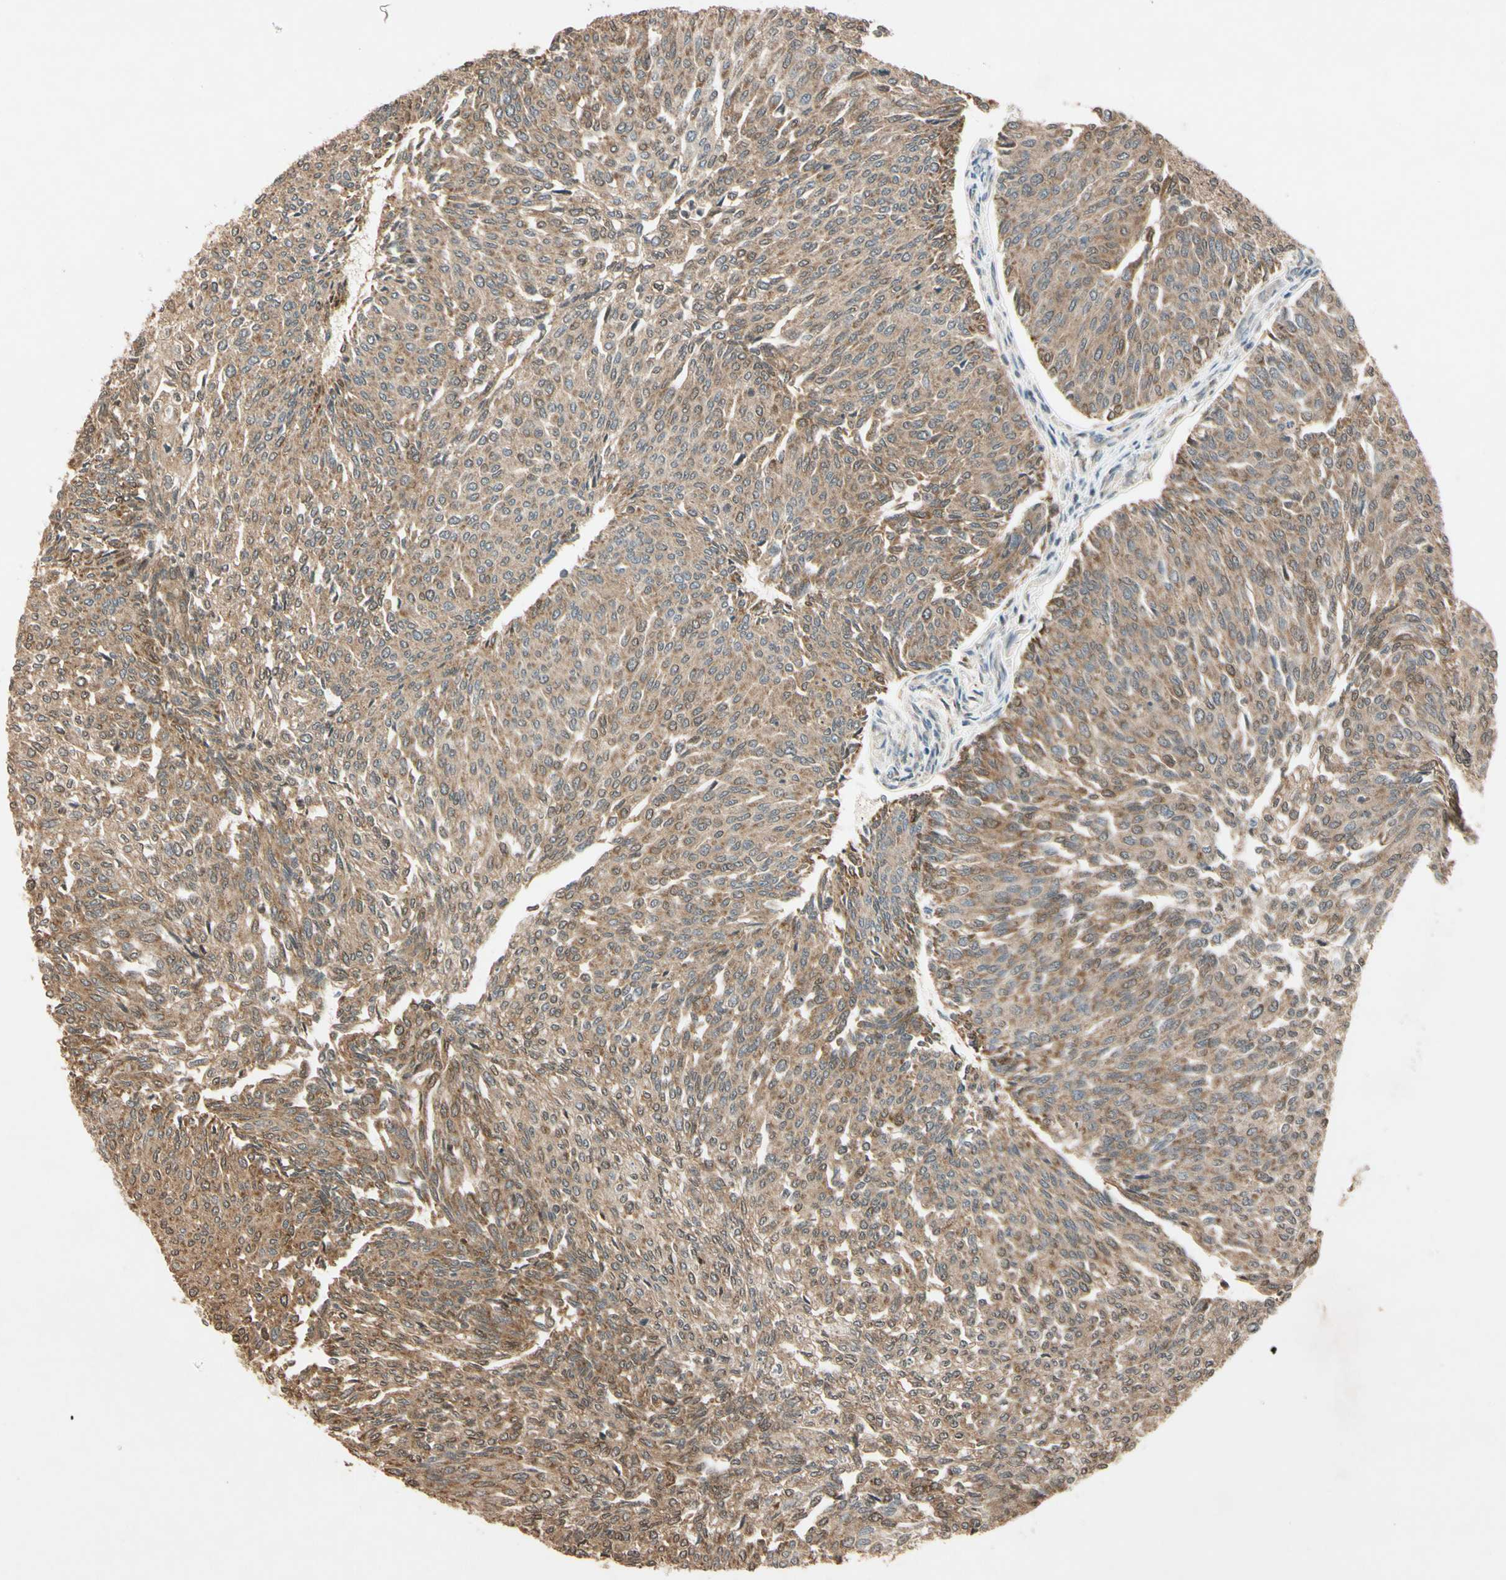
{"staining": {"intensity": "moderate", "quantity": "25%-75%", "location": "cytoplasmic/membranous,nuclear"}, "tissue": "urothelial cancer", "cell_type": "Tumor cells", "image_type": "cancer", "snomed": [{"axis": "morphology", "description": "Urothelial carcinoma, Low grade"}, {"axis": "topography", "description": "Urinary bladder"}], "caption": "Immunohistochemistry of human urothelial cancer demonstrates medium levels of moderate cytoplasmic/membranous and nuclear positivity in about 25%-75% of tumor cells. Nuclei are stained in blue.", "gene": "PRDX5", "patient": {"sex": "female", "age": 79}}